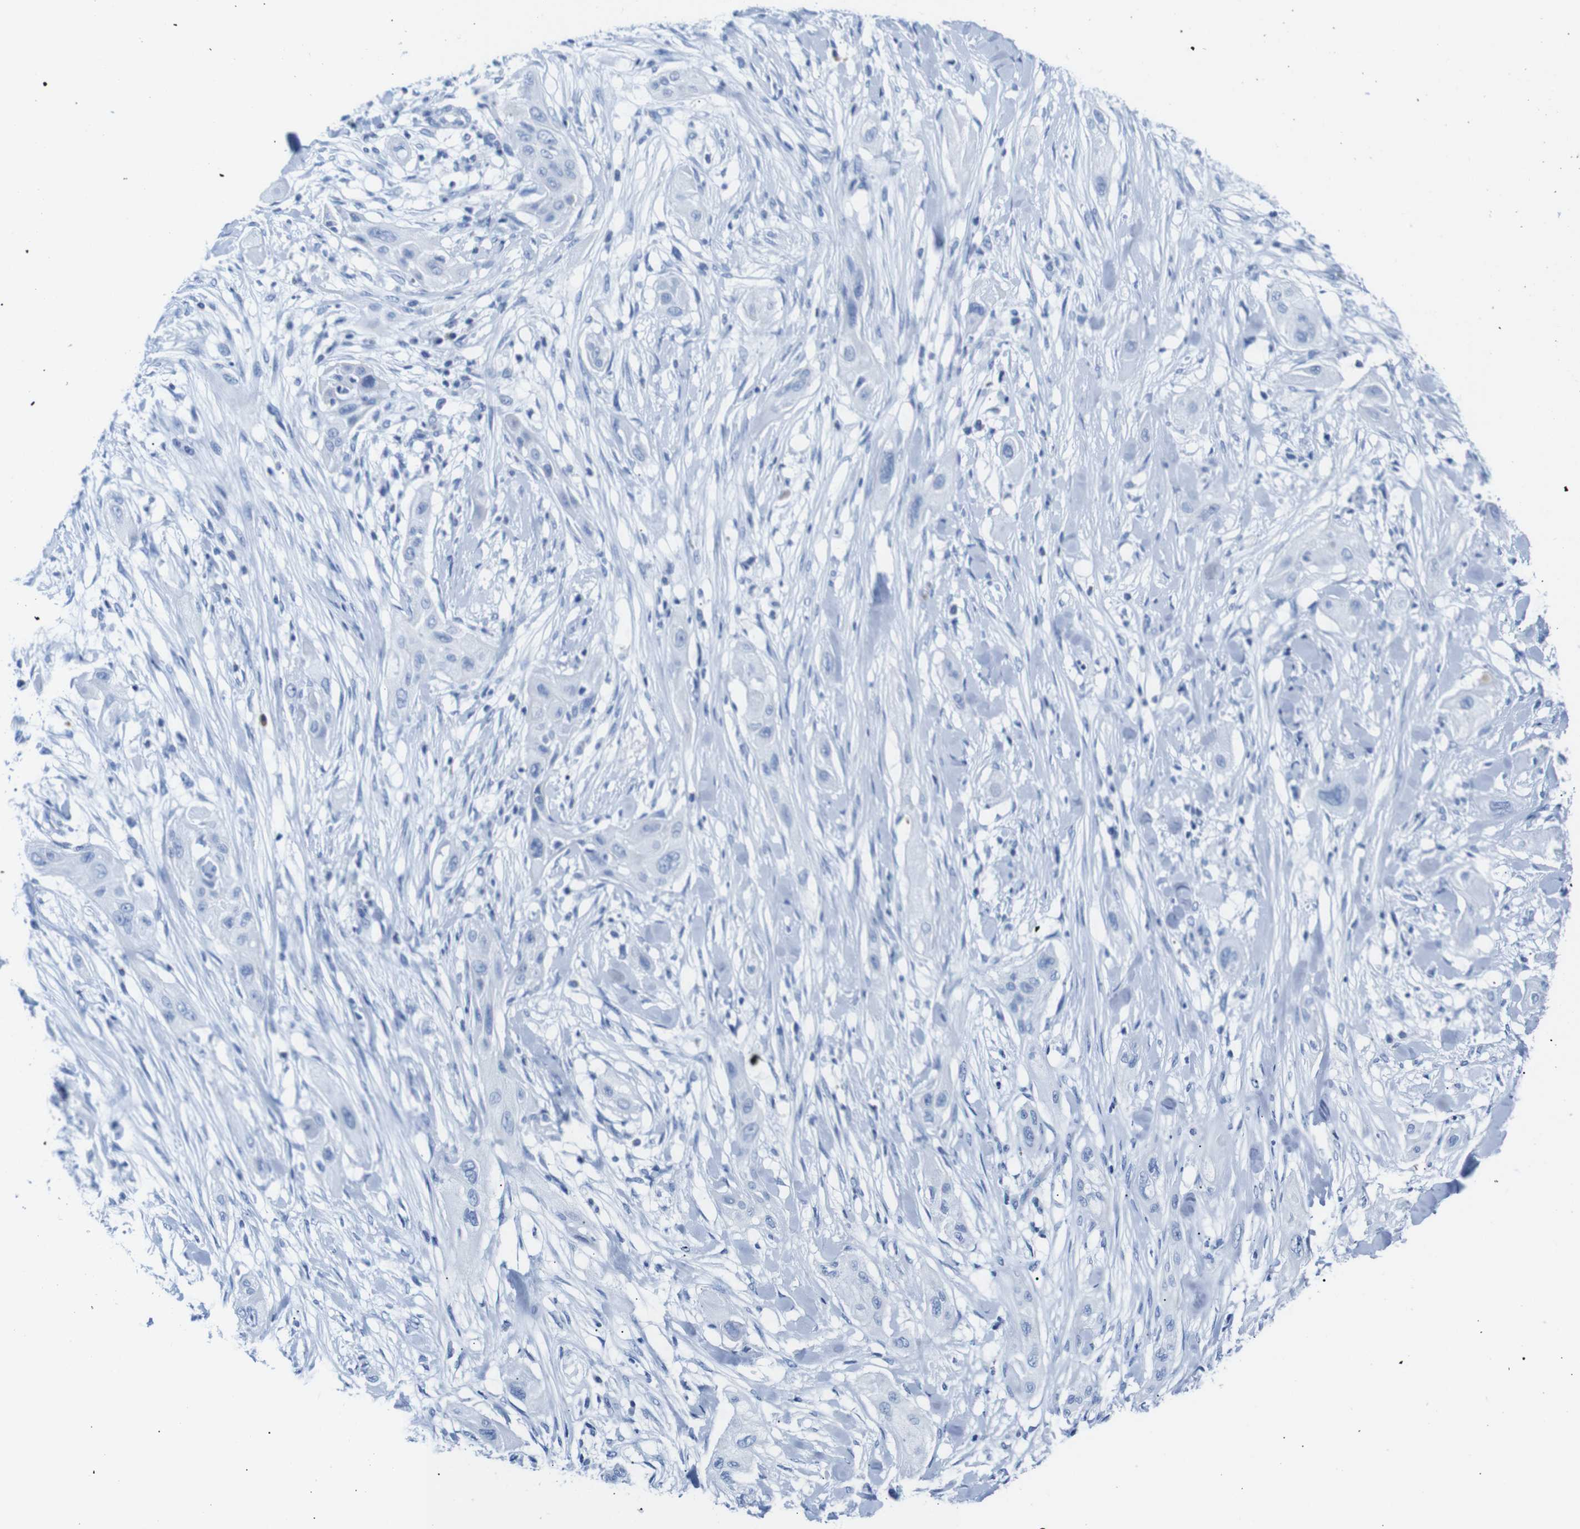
{"staining": {"intensity": "negative", "quantity": "none", "location": "none"}, "tissue": "lung cancer", "cell_type": "Tumor cells", "image_type": "cancer", "snomed": [{"axis": "morphology", "description": "Squamous cell carcinoma, NOS"}, {"axis": "topography", "description": "Lung"}], "caption": "The micrograph shows no significant staining in tumor cells of lung squamous cell carcinoma.", "gene": "ERVMER34-1", "patient": {"sex": "female", "age": 47}}